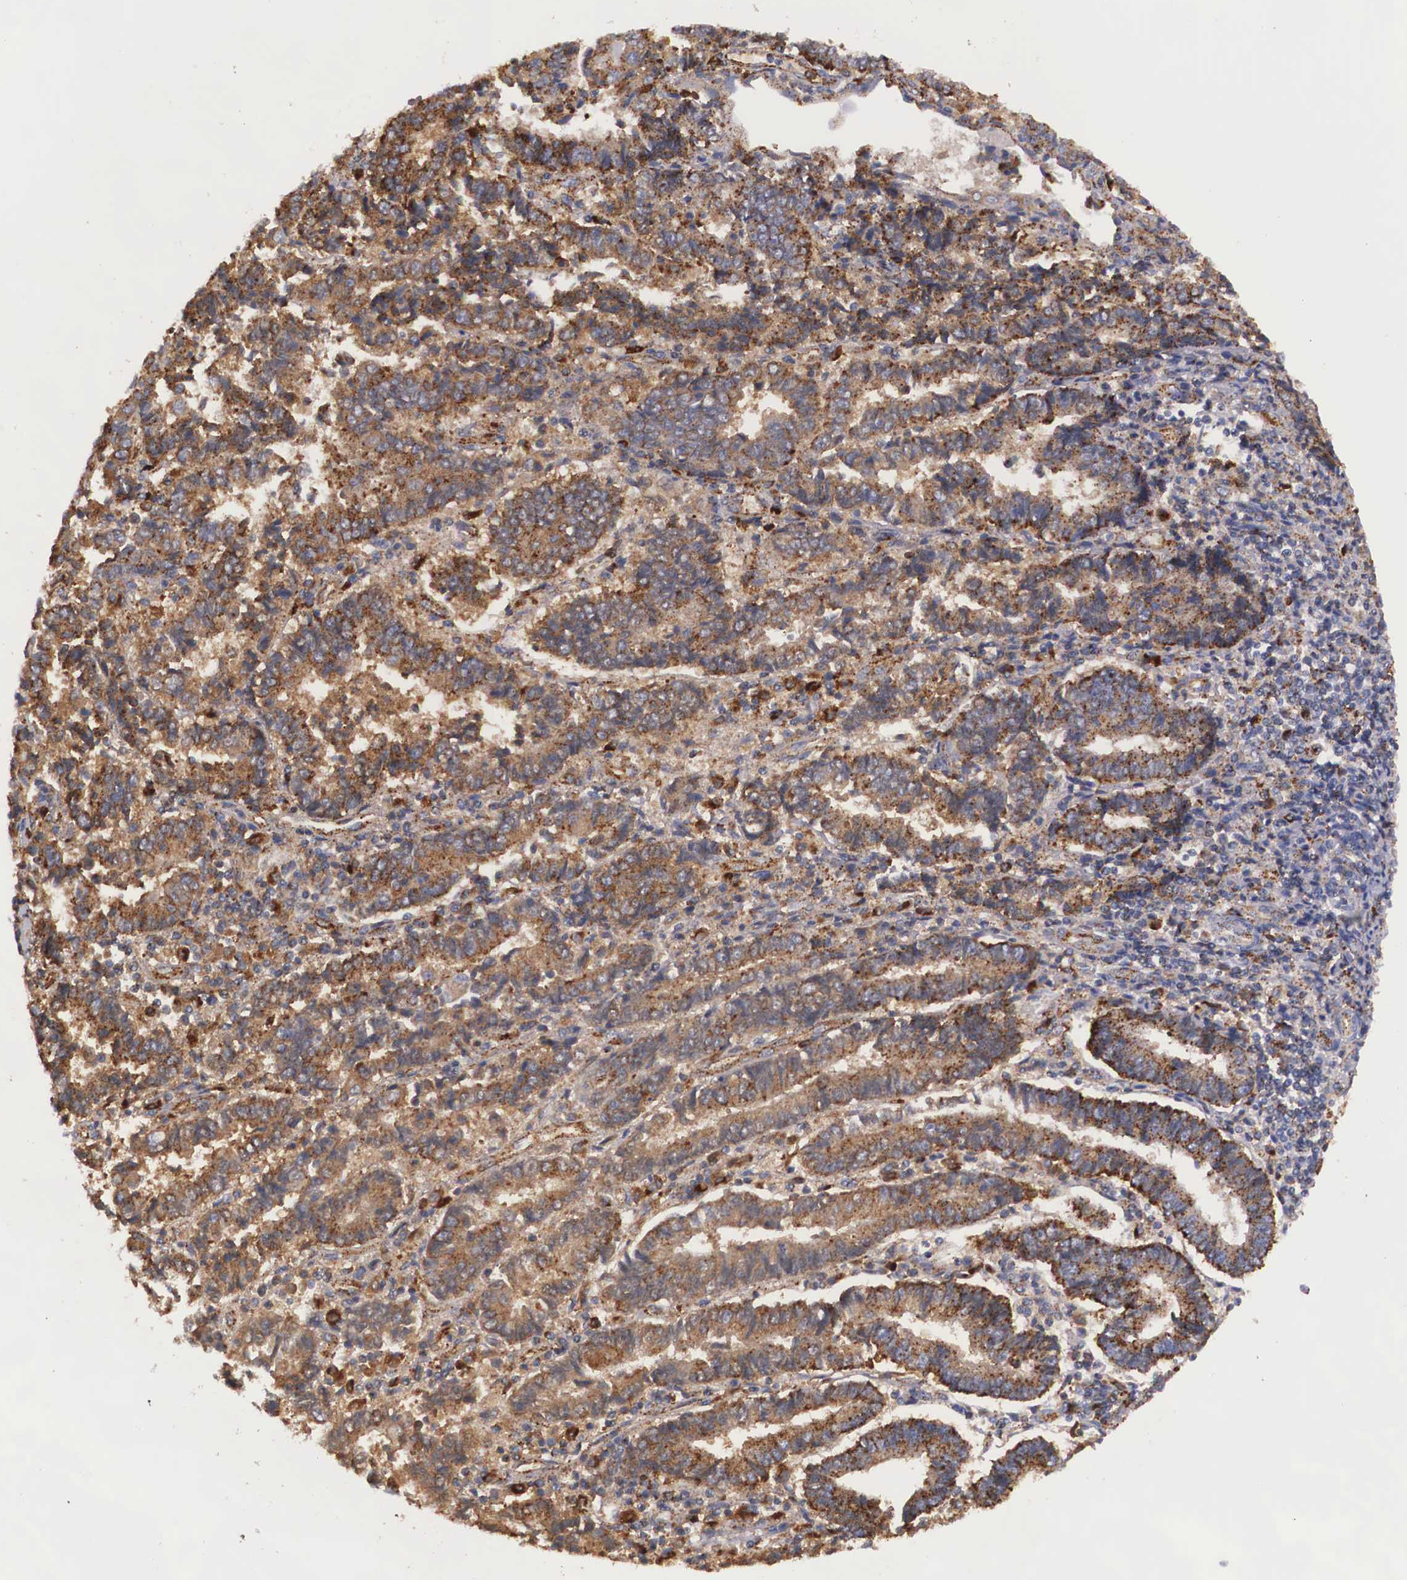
{"staining": {"intensity": "strong", "quantity": ">75%", "location": "cytoplasmic/membranous"}, "tissue": "endometrial cancer", "cell_type": "Tumor cells", "image_type": "cancer", "snomed": [{"axis": "morphology", "description": "Adenocarcinoma, NOS"}, {"axis": "topography", "description": "Endometrium"}], "caption": "This micrograph exhibits endometrial cancer (adenocarcinoma) stained with immunohistochemistry (IHC) to label a protein in brown. The cytoplasmic/membranous of tumor cells show strong positivity for the protein. Nuclei are counter-stained blue.", "gene": "NAGA", "patient": {"sex": "female", "age": 75}}